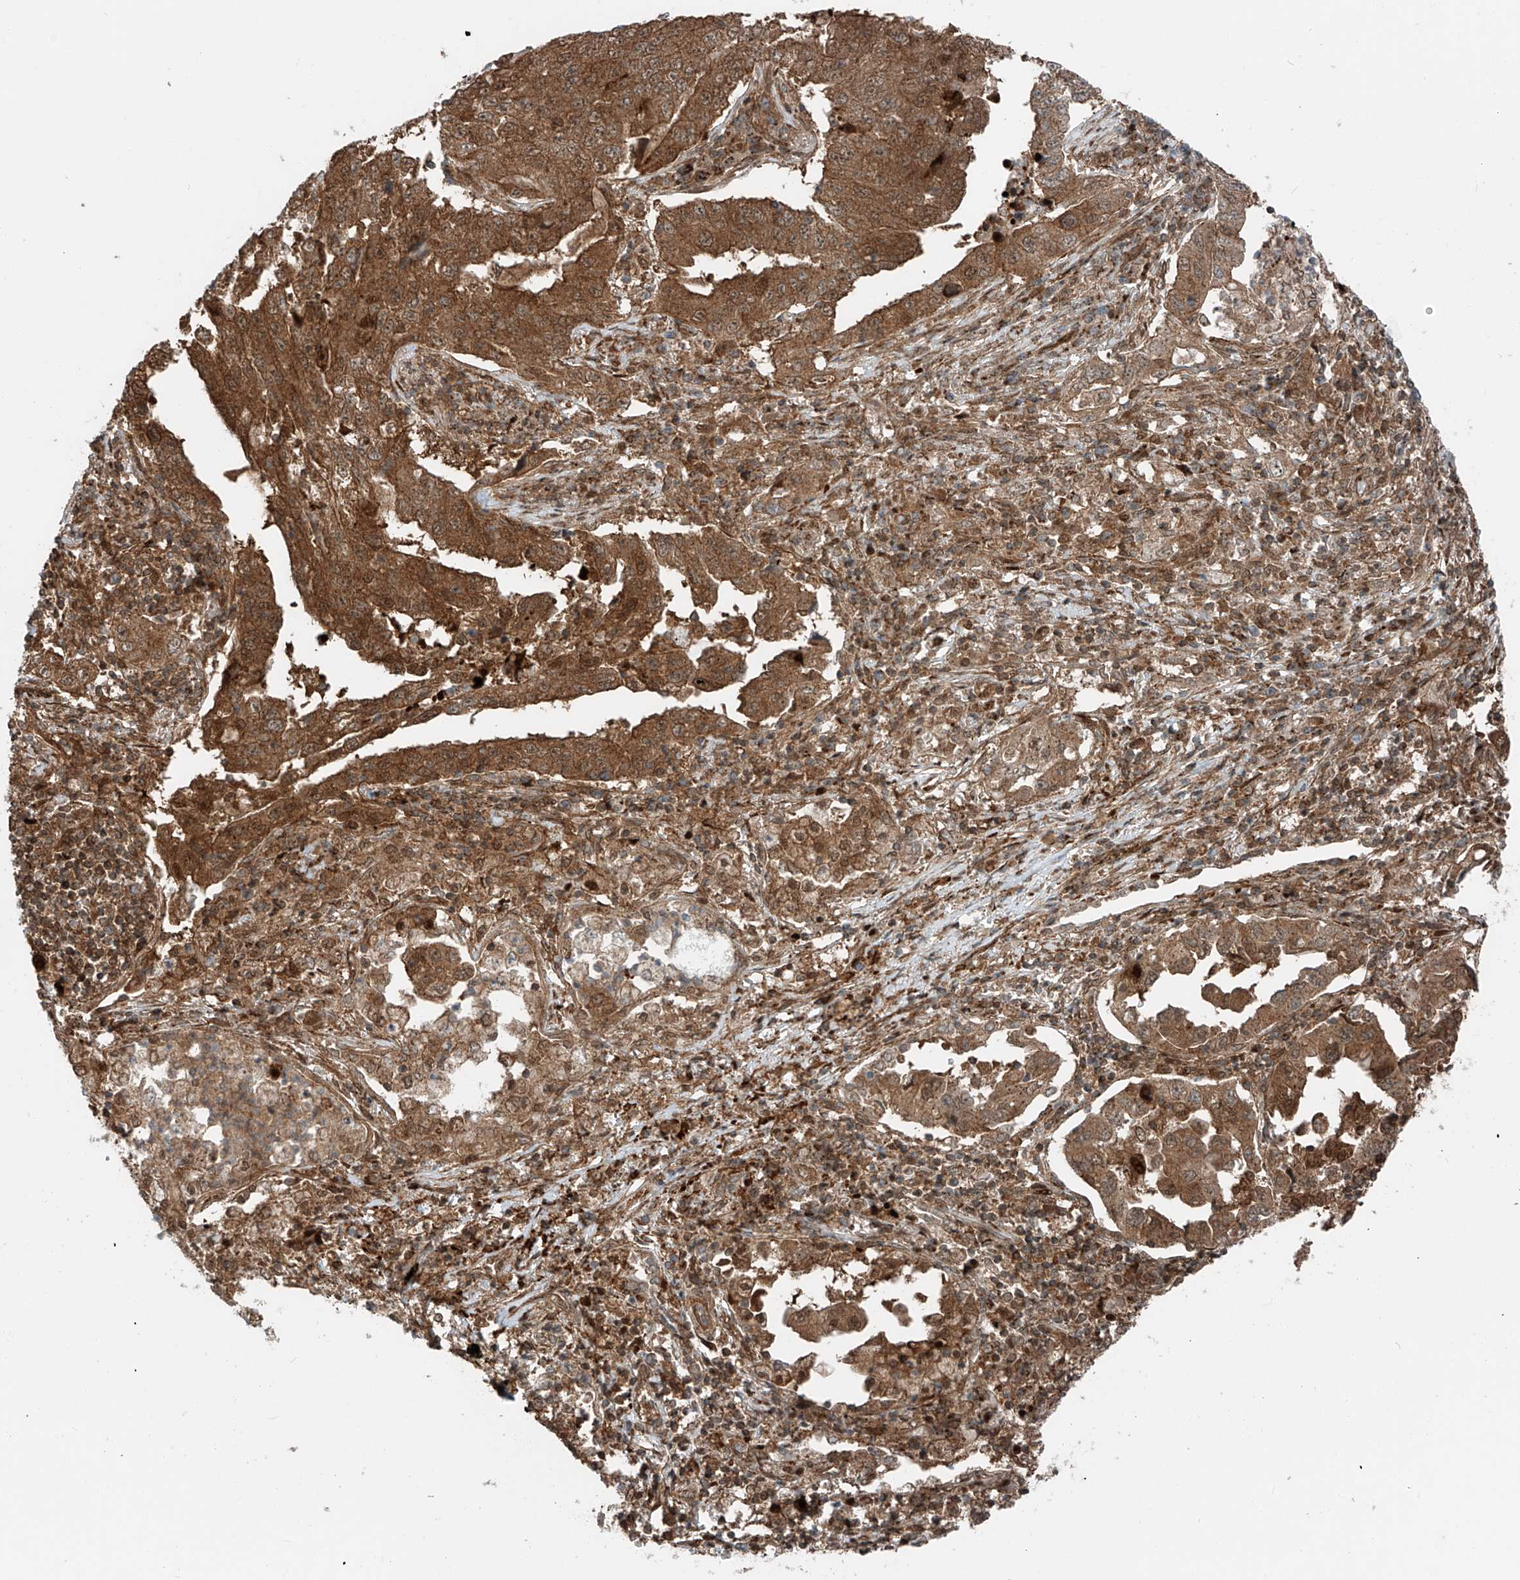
{"staining": {"intensity": "strong", "quantity": ">75%", "location": "cytoplasmic/membranous,nuclear"}, "tissue": "lung cancer", "cell_type": "Tumor cells", "image_type": "cancer", "snomed": [{"axis": "morphology", "description": "Adenocarcinoma, NOS"}, {"axis": "topography", "description": "Lung"}], "caption": "This is an image of immunohistochemistry staining of lung cancer (adenocarcinoma), which shows strong expression in the cytoplasmic/membranous and nuclear of tumor cells.", "gene": "USP48", "patient": {"sex": "female", "age": 51}}